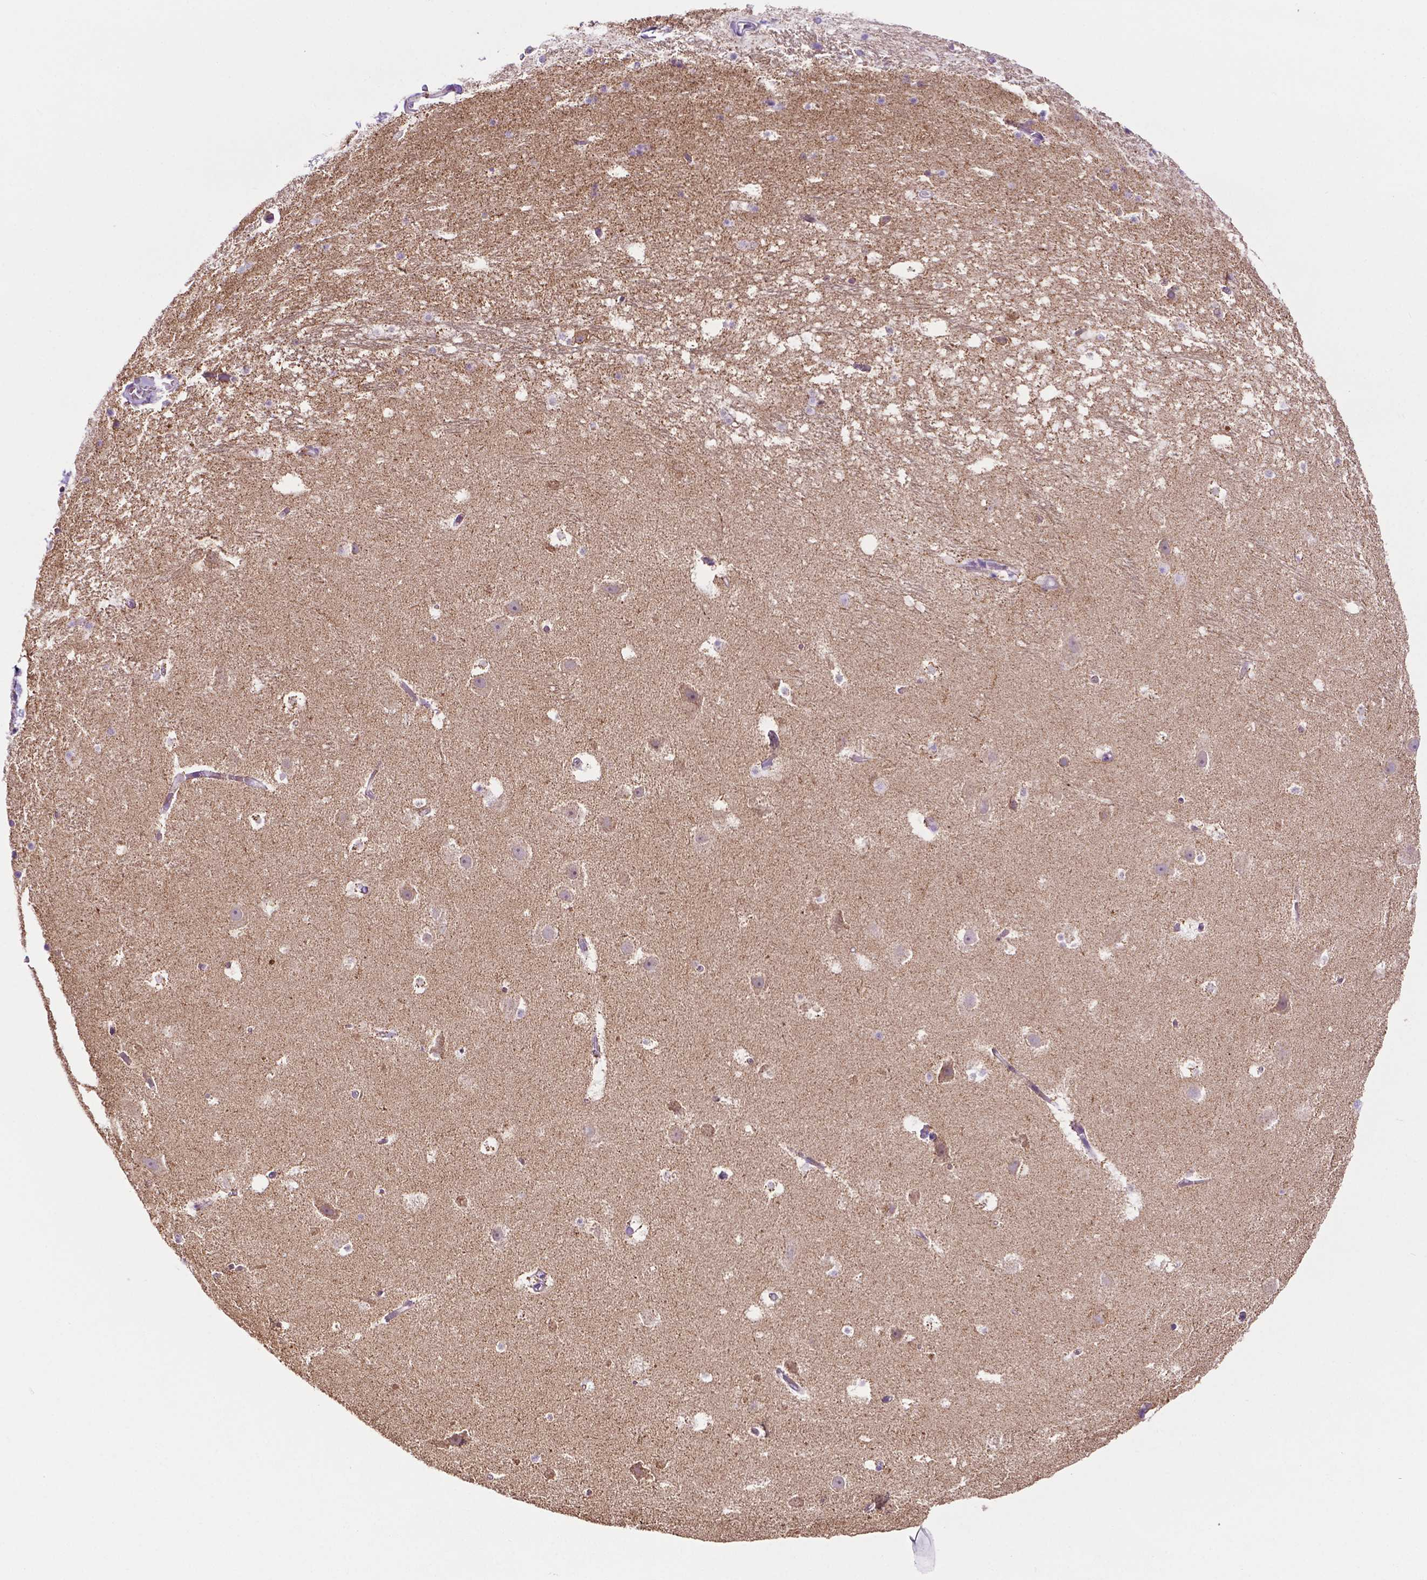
{"staining": {"intensity": "moderate", "quantity": "<25%", "location": "cytoplasmic/membranous"}, "tissue": "hippocampus", "cell_type": "Glial cells", "image_type": "normal", "snomed": [{"axis": "morphology", "description": "Normal tissue, NOS"}, {"axis": "topography", "description": "Hippocampus"}], "caption": "Protein expression analysis of benign human hippocampus reveals moderate cytoplasmic/membranous positivity in about <25% of glial cells.", "gene": "PHYHIP", "patient": {"sex": "male", "age": 26}}